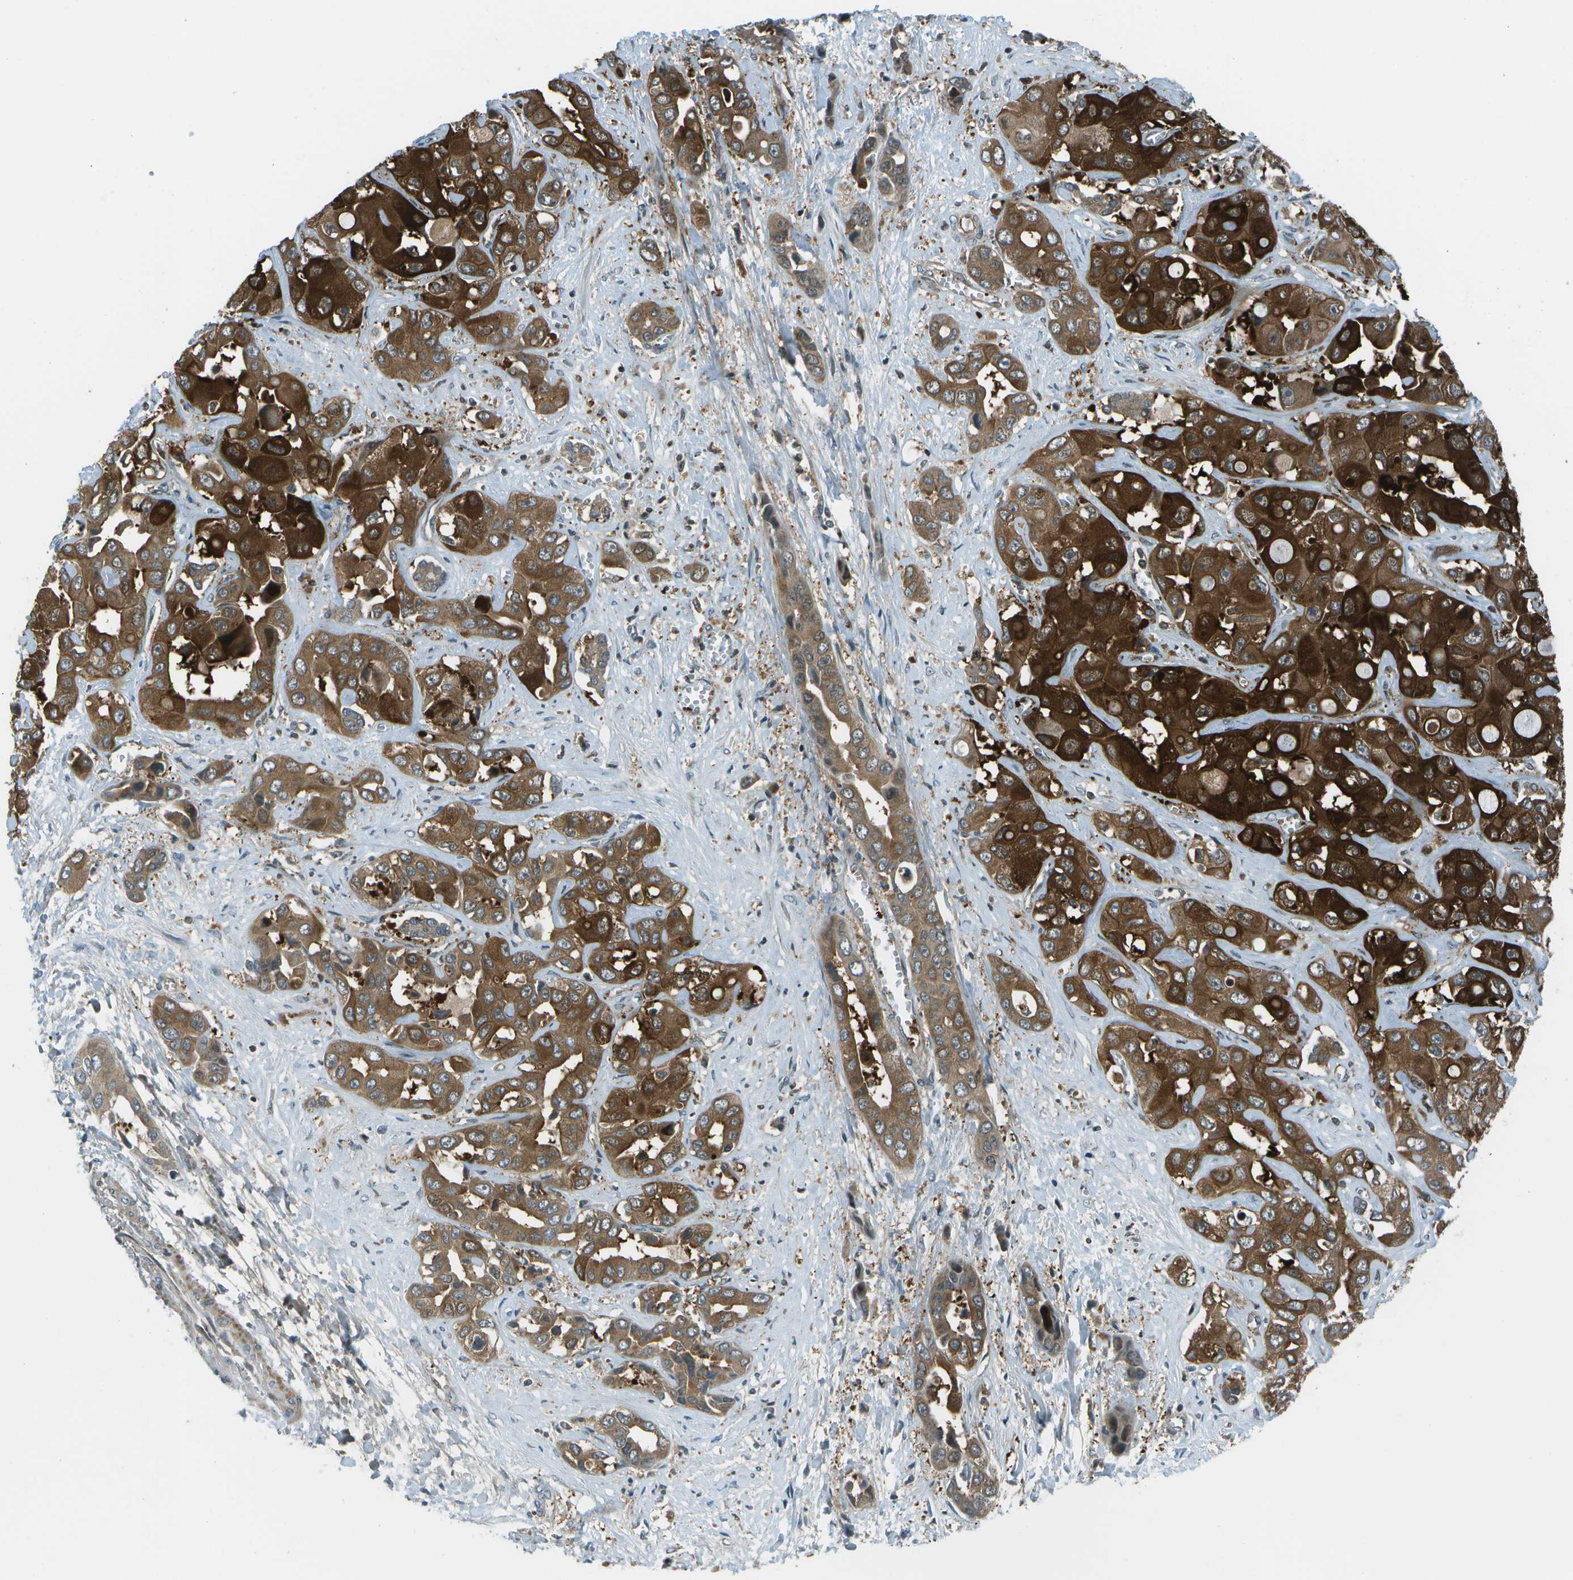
{"staining": {"intensity": "strong", "quantity": ">75%", "location": "cytoplasmic/membranous"}, "tissue": "liver cancer", "cell_type": "Tumor cells", "image_type": "cancer", "snomed": [{"axis": "morphology", "description": "Cholangiocarcinoma"}, {"axis": "topography", "description": "Liver"}], "caption": "A photomicrograph of liver cholangiocarcinoma stained for a protein reveals strong cytoplasmic/membranous brown staining in tumor cells.", "gene": "TMEM19", "patient": {"sex": "female", "age": 52}}